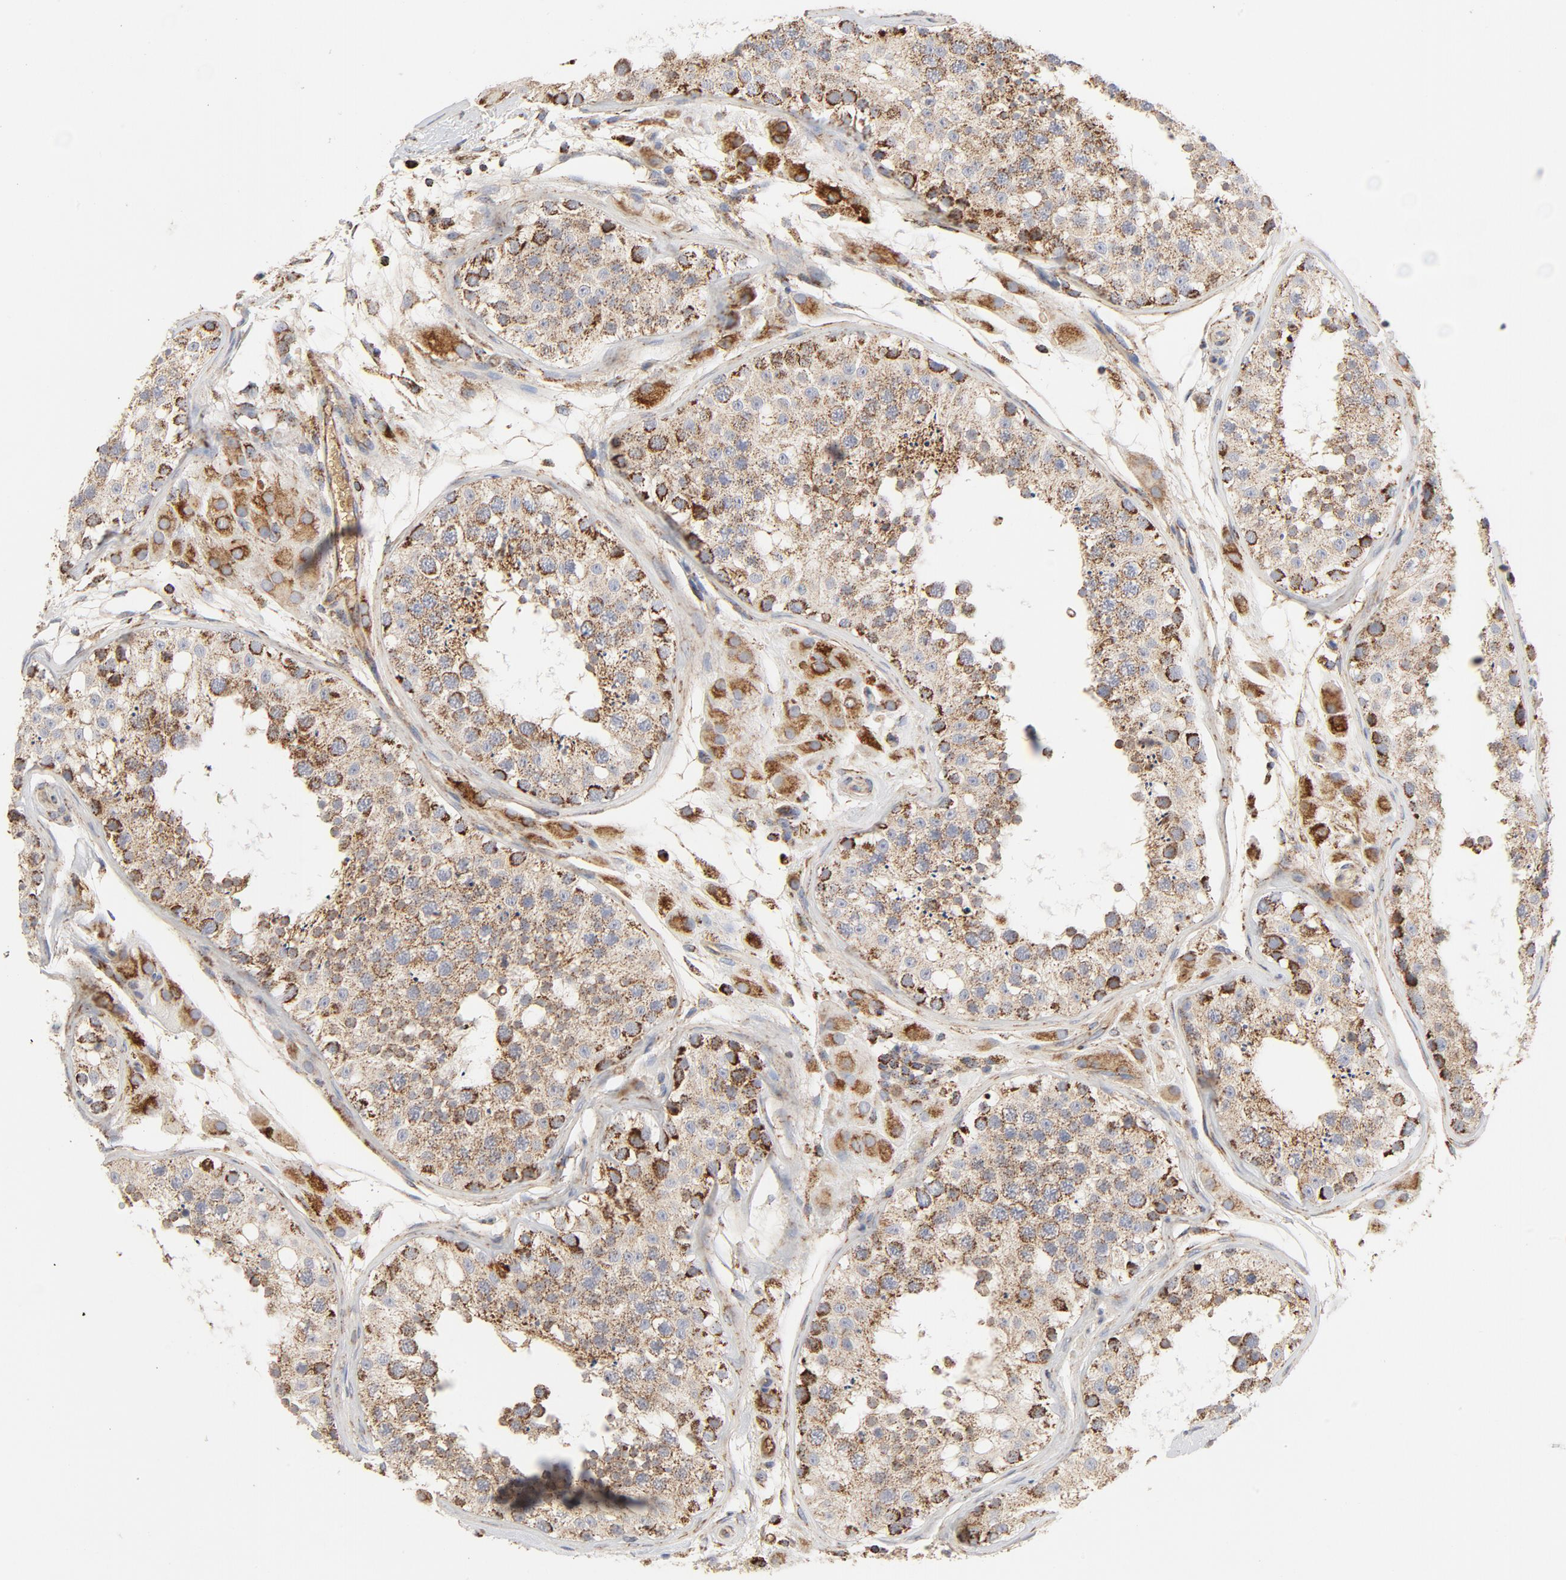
{"staining": {"intensity": "strong", "quantity": "25%-75%", "location": "cytoplasmic/membranous"}, "tissue": "testis", "cell_type": "Cells in seminiferous ducts", "image_type": "normal", "snomed": [{"axis": "morphology", "description": "Normal tissue, NOS"}, {"axis": "topography", "description": "Testis"}], "caption": "Immunohistochemistry micrograph of benign testis: human testis stained using immunohistochemistry demonstrates high levels of strong protein expression localized specifically in the cytoplasmic/membranous of cells in seminiferous ducts, appearing as a cytoplasmic/membranous brown color.", "gene": "PCNX4", "patient": {"sex": "male", "age": 26}}